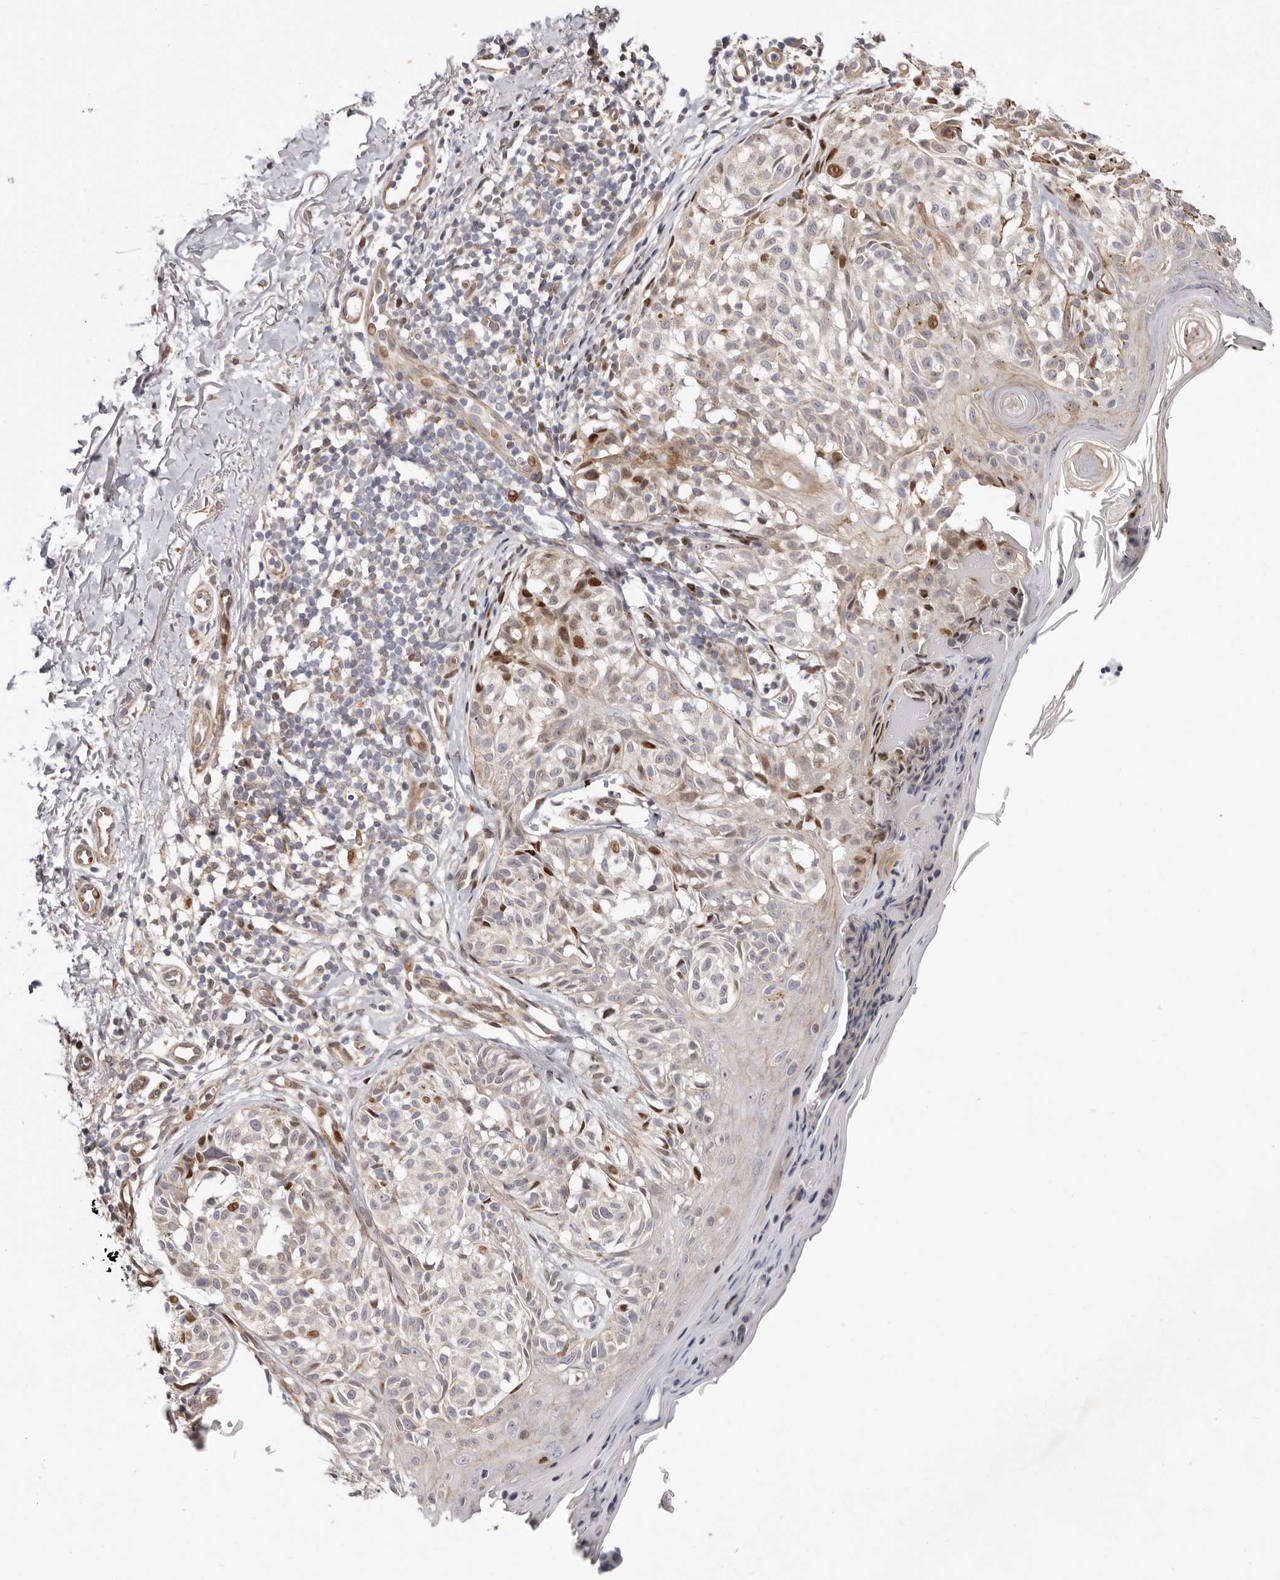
{"staining": {"intensity": "weak", "quantity": "25%-75%", "location": "cytoplasmic/membranous,nuclear"}, "tissue": "melanoma", "cell_type": "Tumor cells", "image_type": "cancer", "snomed": [{"axis": "morphology", "description": "Malignant melanoma, NOS"}, {"axis": "topography", "description": "Skin"}], "caption": "Immunohistochemical staining of malignant melanoma shows low levels of weak cytoplasmic/membranous and nuclear expression in about 25%-75% of tumor cells.", "gene": "EPHX3", "patient": {"sex": "female", "age": 50}}